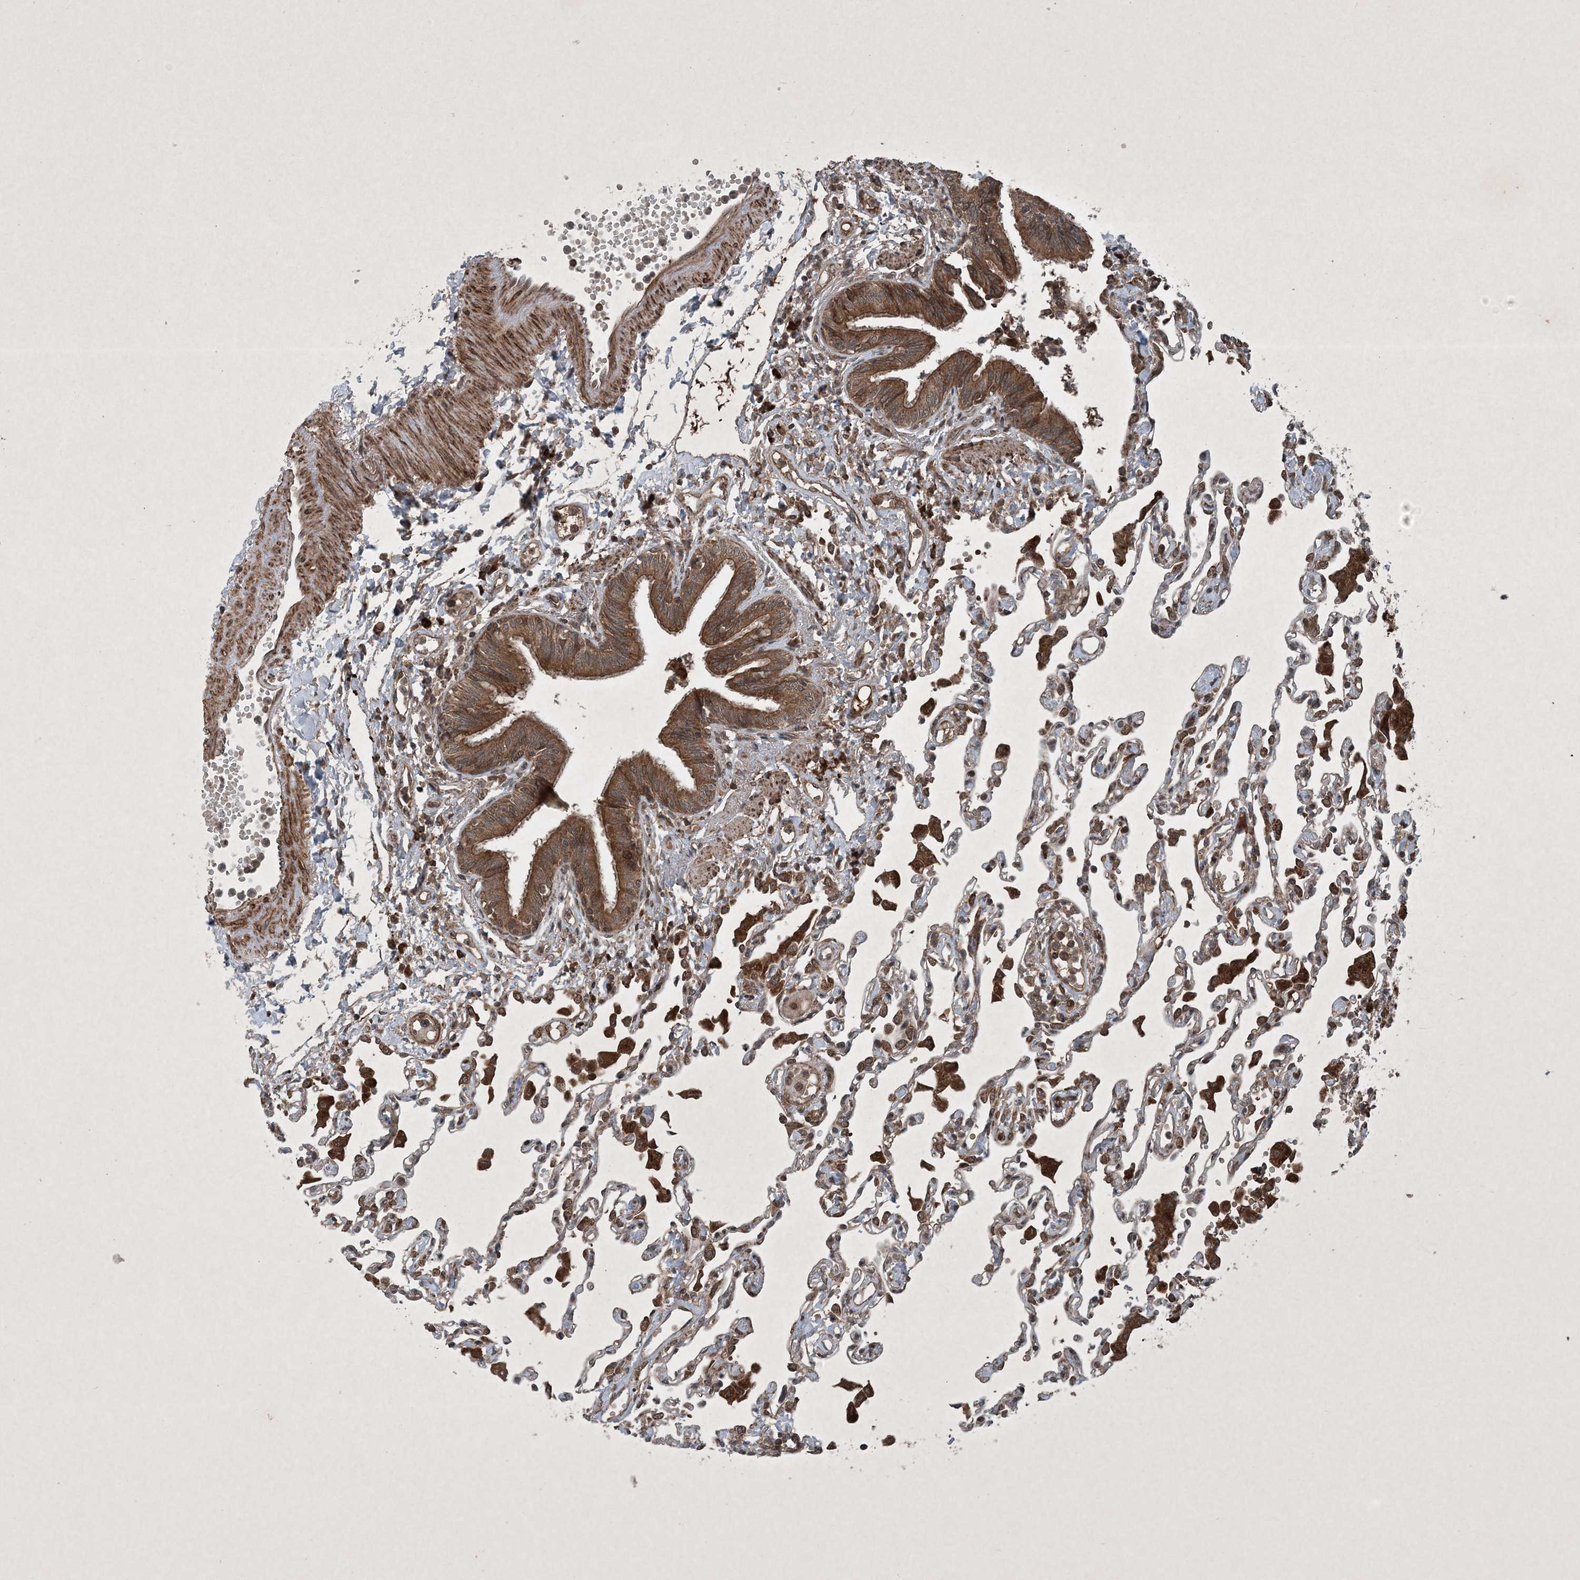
{"staining": {"intensity": "moderate", "quantity": "25%-75%", "location": "cytoplasmic/membranous"}, "tissue": "lung", "cell_type": "Alveolar cells", "image_type": "normal", "snomed": [{"axis": "morphology", "description": "Normal tissue, NOS"}, {"axis": "topography", "description": "Bronchus"}, {"axis": "topography", "description": "Lung"}], "caption": "Alveolar cells reveal medium levels of moderate cytoplasmic/membranous staining in approximately 25%-75% of cells in benign human lung.", "gene": "GNG5", "patient": {"sex": "female", "age": 49}}